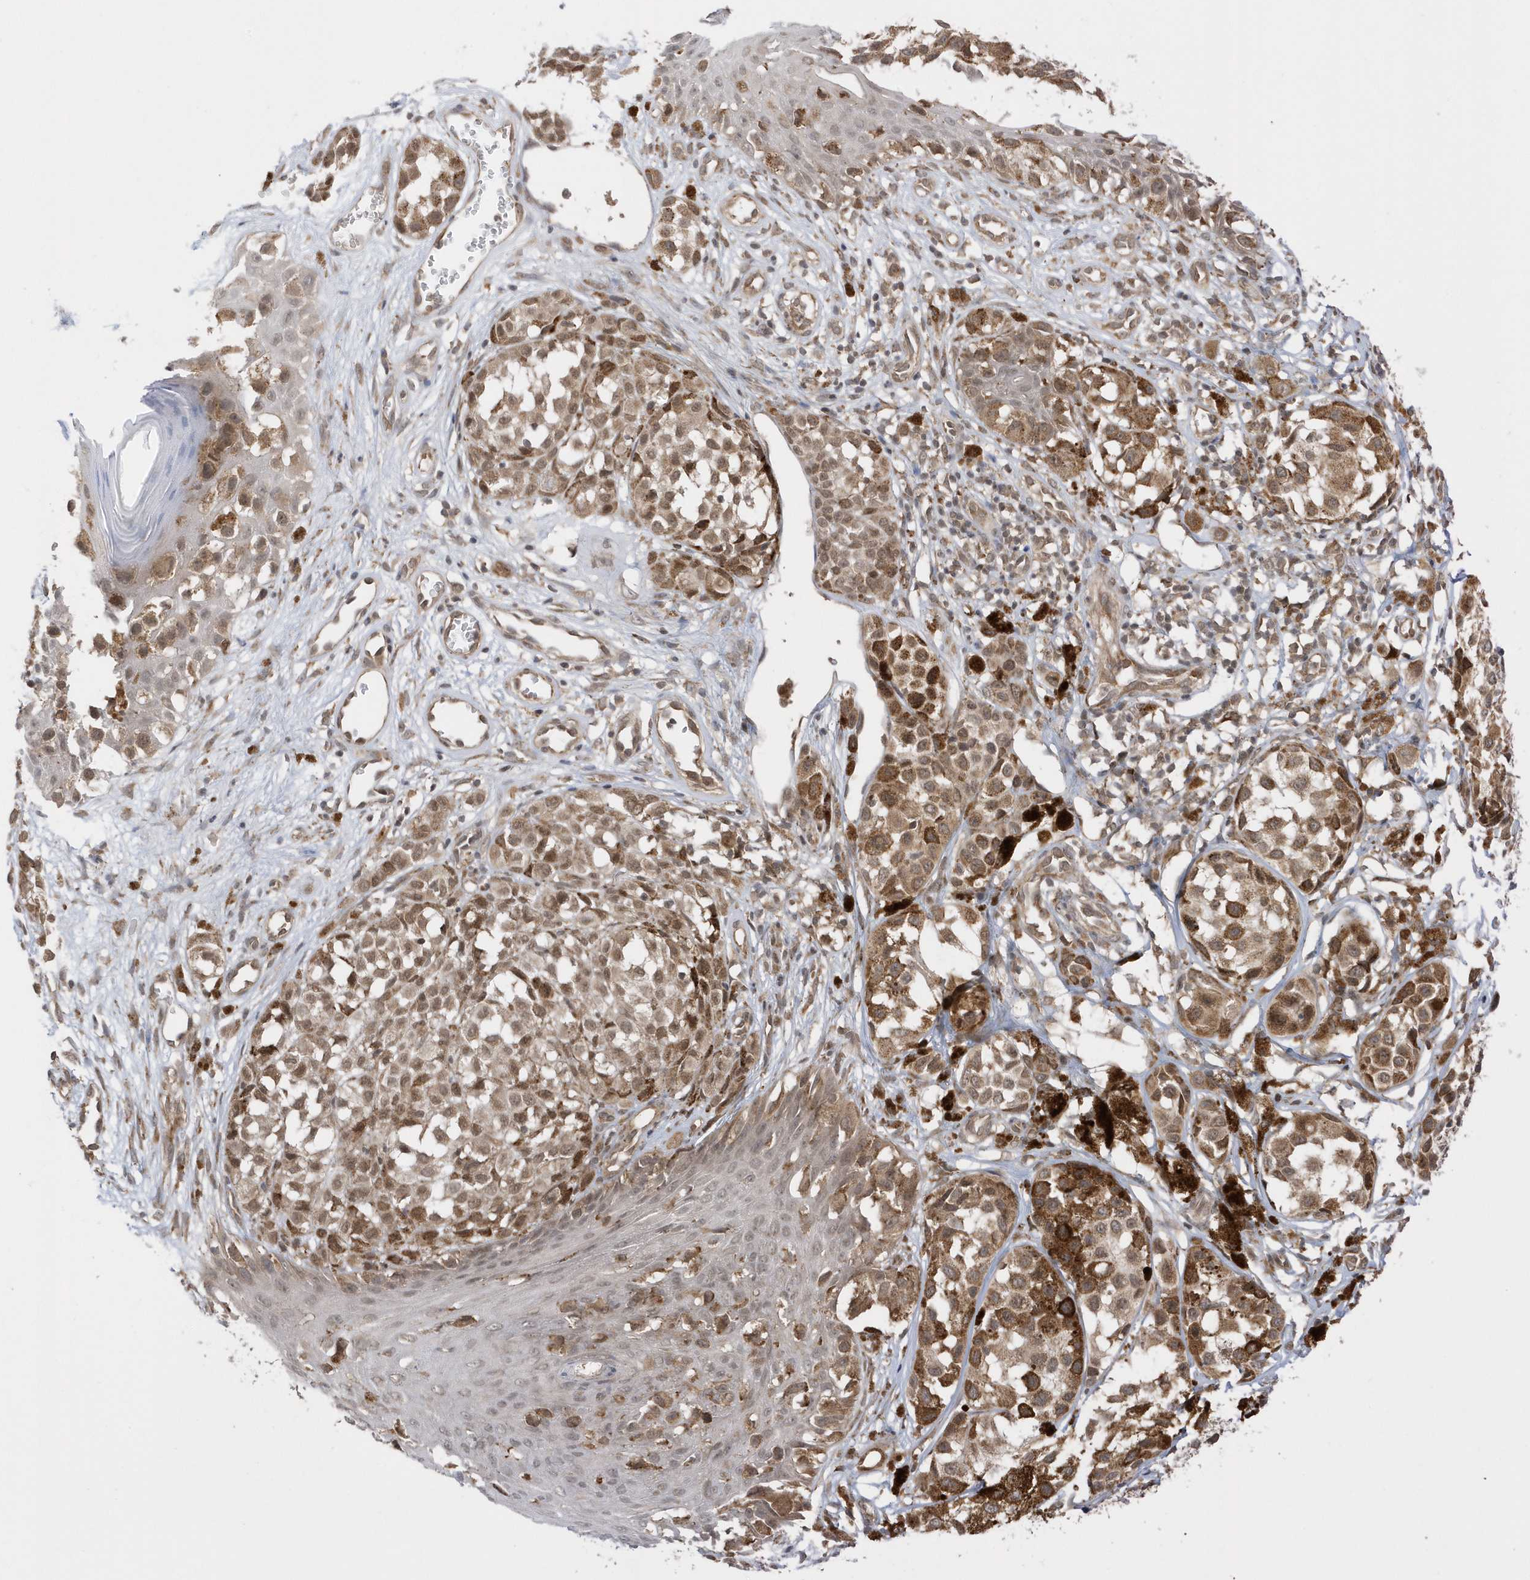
{"staining": {"intensity": "moderate", "quantity": ">75%", "location": "cytoplasmic/membranous,nuclear"}, "tissue": "melanoma", "cell_type": "Tumor cells", "image_type": "cancer", "snomed": [{"axis": "morphology", "description": "Malignant melanoma, NOS"}, {"axis": "topography", "description": "Skin of leg"}], "caption": "Immunohistochemistry photomicrograph of human malignant melanoma stained for a protein (brown), which exhibits medium levels of moderate cytoplasmic/membranous and nuclear staining in about >75% of tumor cells.", "gene": "METTL21A", "patient": {"sex": "female", "age": 72}}